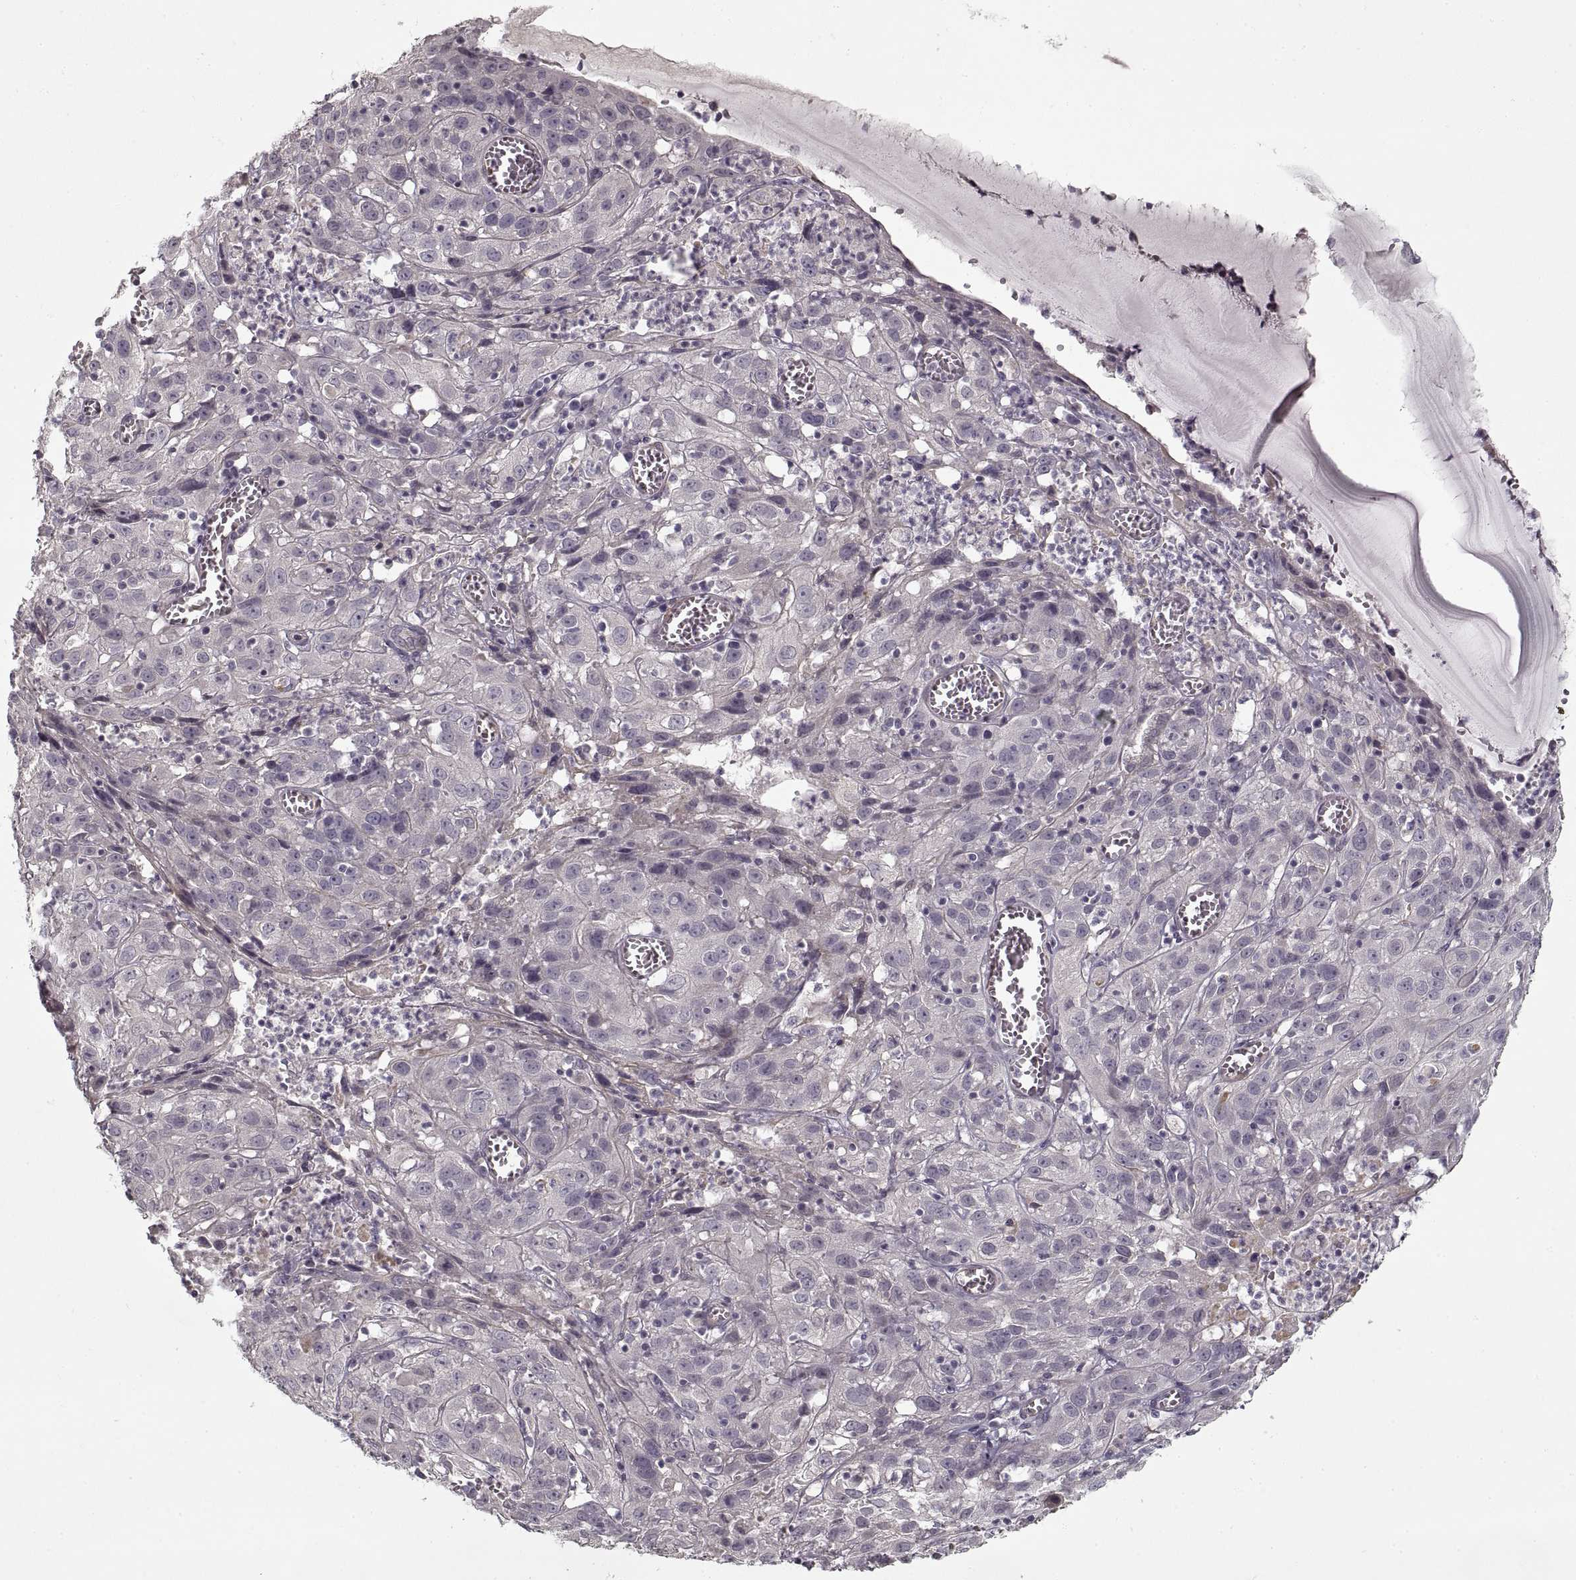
{"staining": {"intensity": "negative", "quantity": "none", "location": "none"}, "tissue": "cervical cancer", "cell_type": "Tumor cells", "image_type": "cancer", "snomed": [{"axis": "morphology", "description": "Squamous cell carcinoma, NOS"}, {"axis": "topography", "description": "Cervix"}], "caption": "The IHC histopathology image has no significant staining in tumor cells of cervical squamous cell carcinoma tissue.", "gene": "LAMB2", "patient": {"sex": "female", "age": 32}}